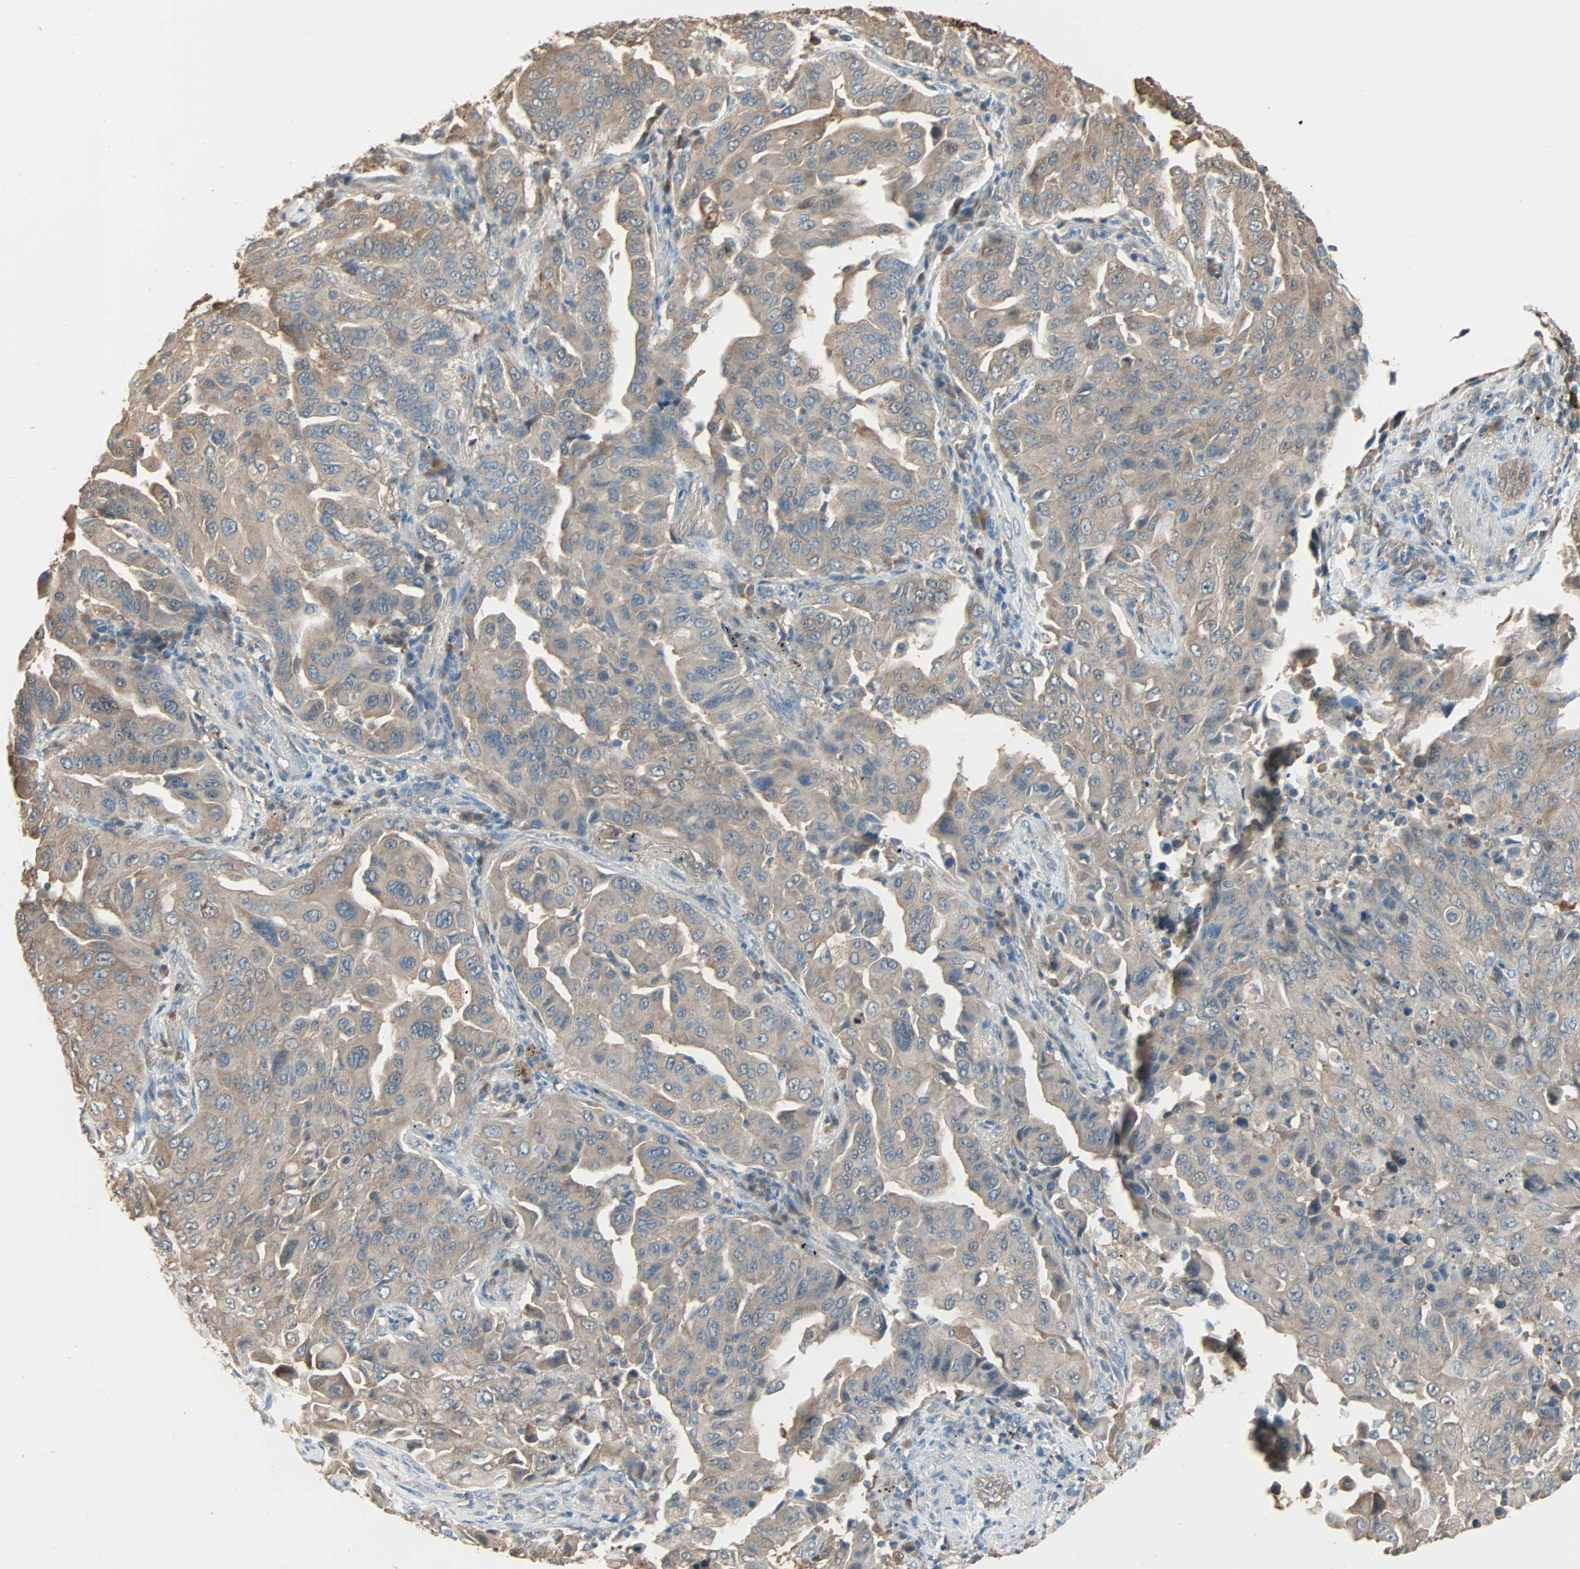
{"staining": {"intensity": "weak", "quantity": ">75%", "location": "cytoplasmic/membranous"}, "tissue": "lung cancer", "cell_type": "Tumor cells", "image_type": "cancer", "snomed": [{"axis": "morphology", "description": "Adenocarcinoma, NOS"}, {"axis": "topography", "description": "Lung"}], "caption": "Tumor cells exhibit low levels of weak cytoplasmic/membranous expression in approximately >75% of cells in lung adenocarcinoma. Nuclei are stained in blue.", "gene": "PRDX1", "patient": {"sex": "female", "age": 65}}